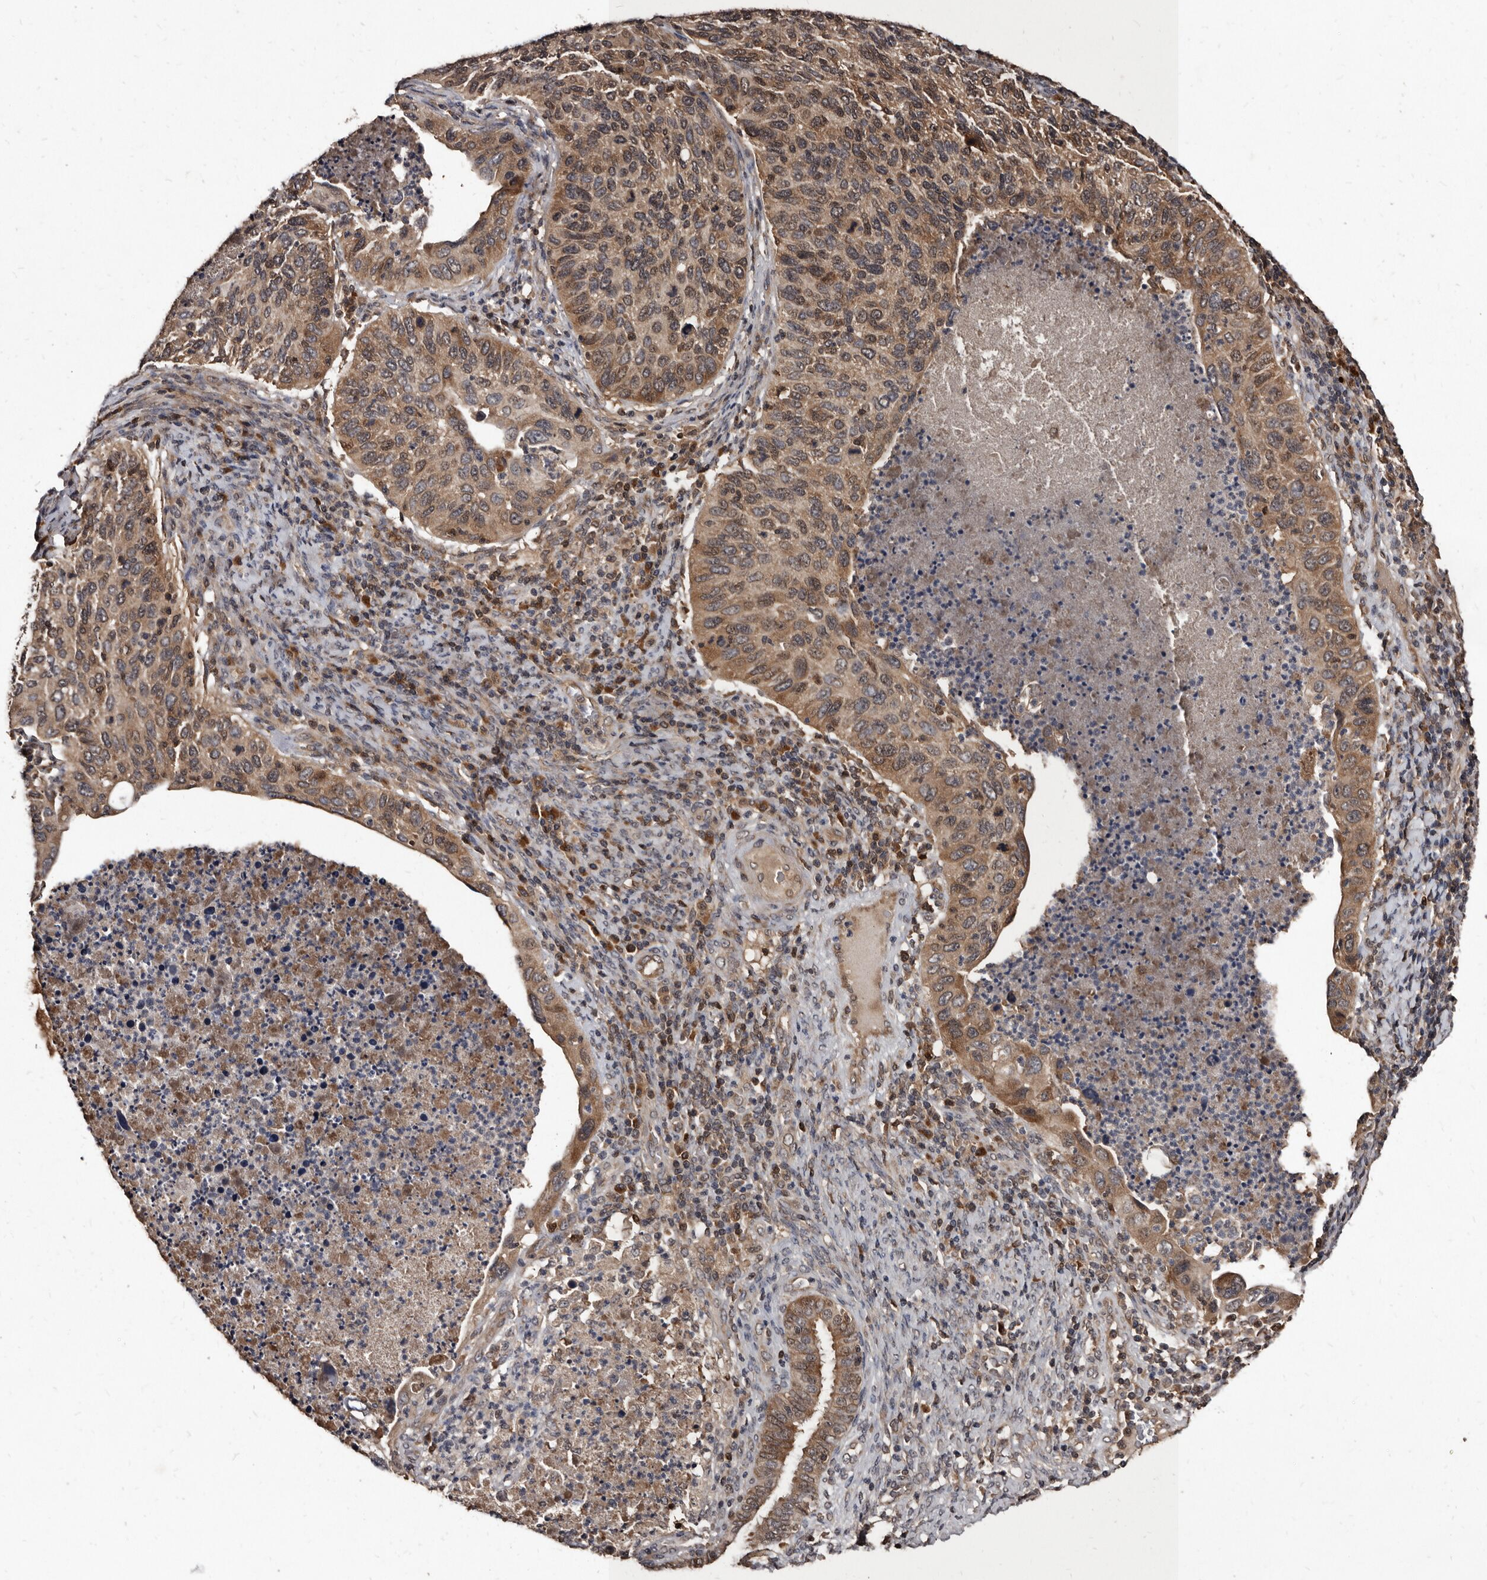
{"staining": {"intensity": "moderate", "quantity": ">75%", "location": "cytoplasmic/membranous"}, "tissue": "cervical cancer", "cell_type": "Tumor cells", "image_type": "cancer", "snomed": [{"axis": "morphology", "description": "Squamous cell carcinoma, NOS"}, {"axis": "topography", "description": "Cervix"}], "caption": "Protein expression analysis of cervical cancer (squamous cell carcinoma) demonstrates moderate cytoplasmic/membranous staining in about >75% of tumor cells. (DAB IHC, brown staining for protein, blue staining for nuclei).", "gene": "PMVK", "patient": {"sex": "female", "age": 38}}